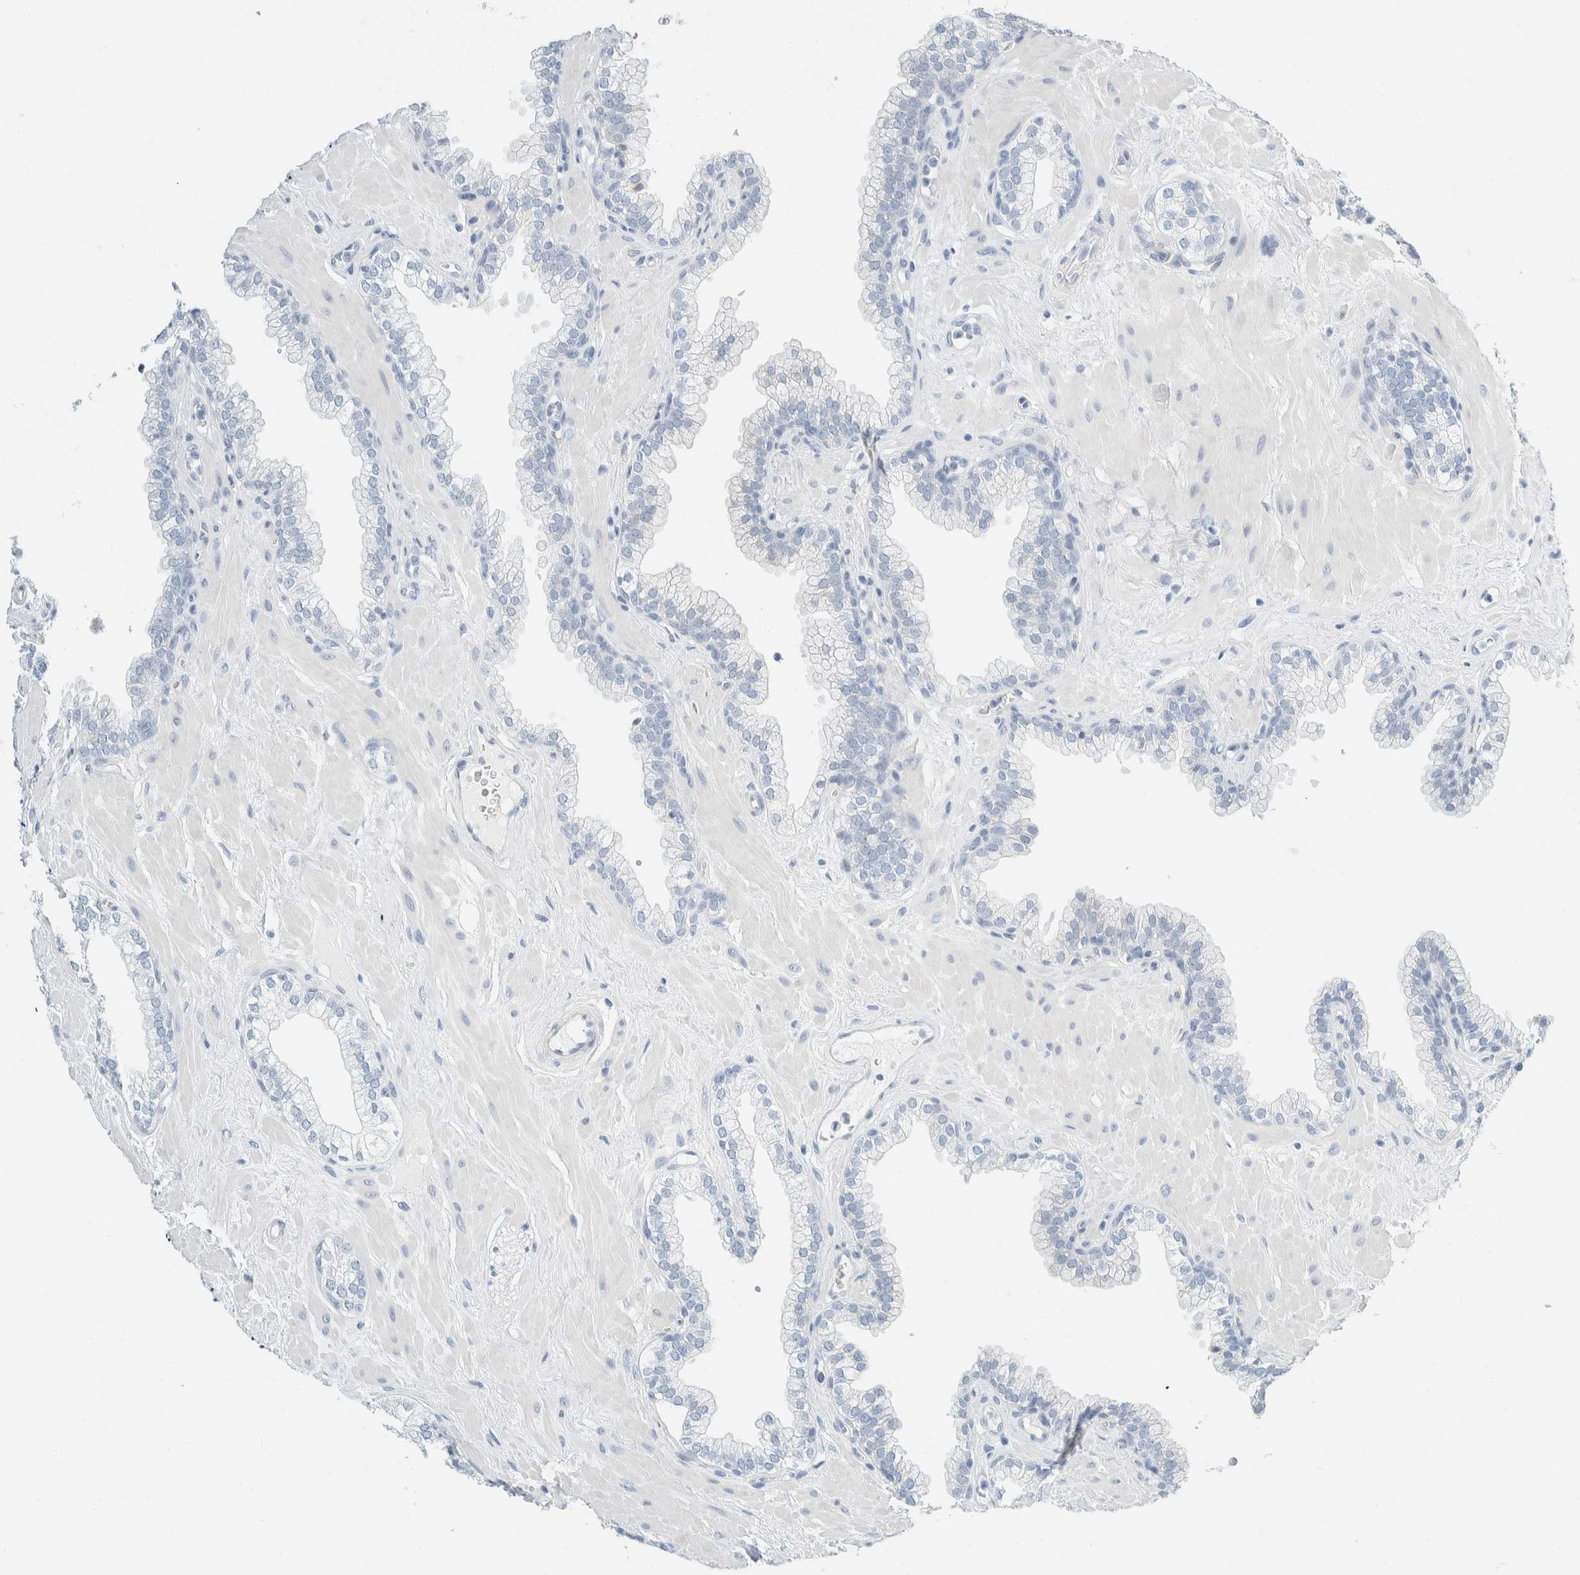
{"staining": {"intensity": "negative", "quantity": "none", "location": "none"}, "tissue": "prostate", "cell_type": "Glandular cells", "image_type": "normal", "snomed": [{"axis": "morphology", "description": "Normal tissue, NOS"}, {"axis": "morphology", "description": "Urothelial carcinoma, Low grade"}, {"axis": "topography", "description": "Urinary bladder"}, {"axis": "topography", "description": "Prostate"}], "caption": "Immunohistochemical staining of normal prostate shows no significant positivity in glandular cells.", "gene": "ARHGAP27", "patient": {"sex": "male", "age": 60}}